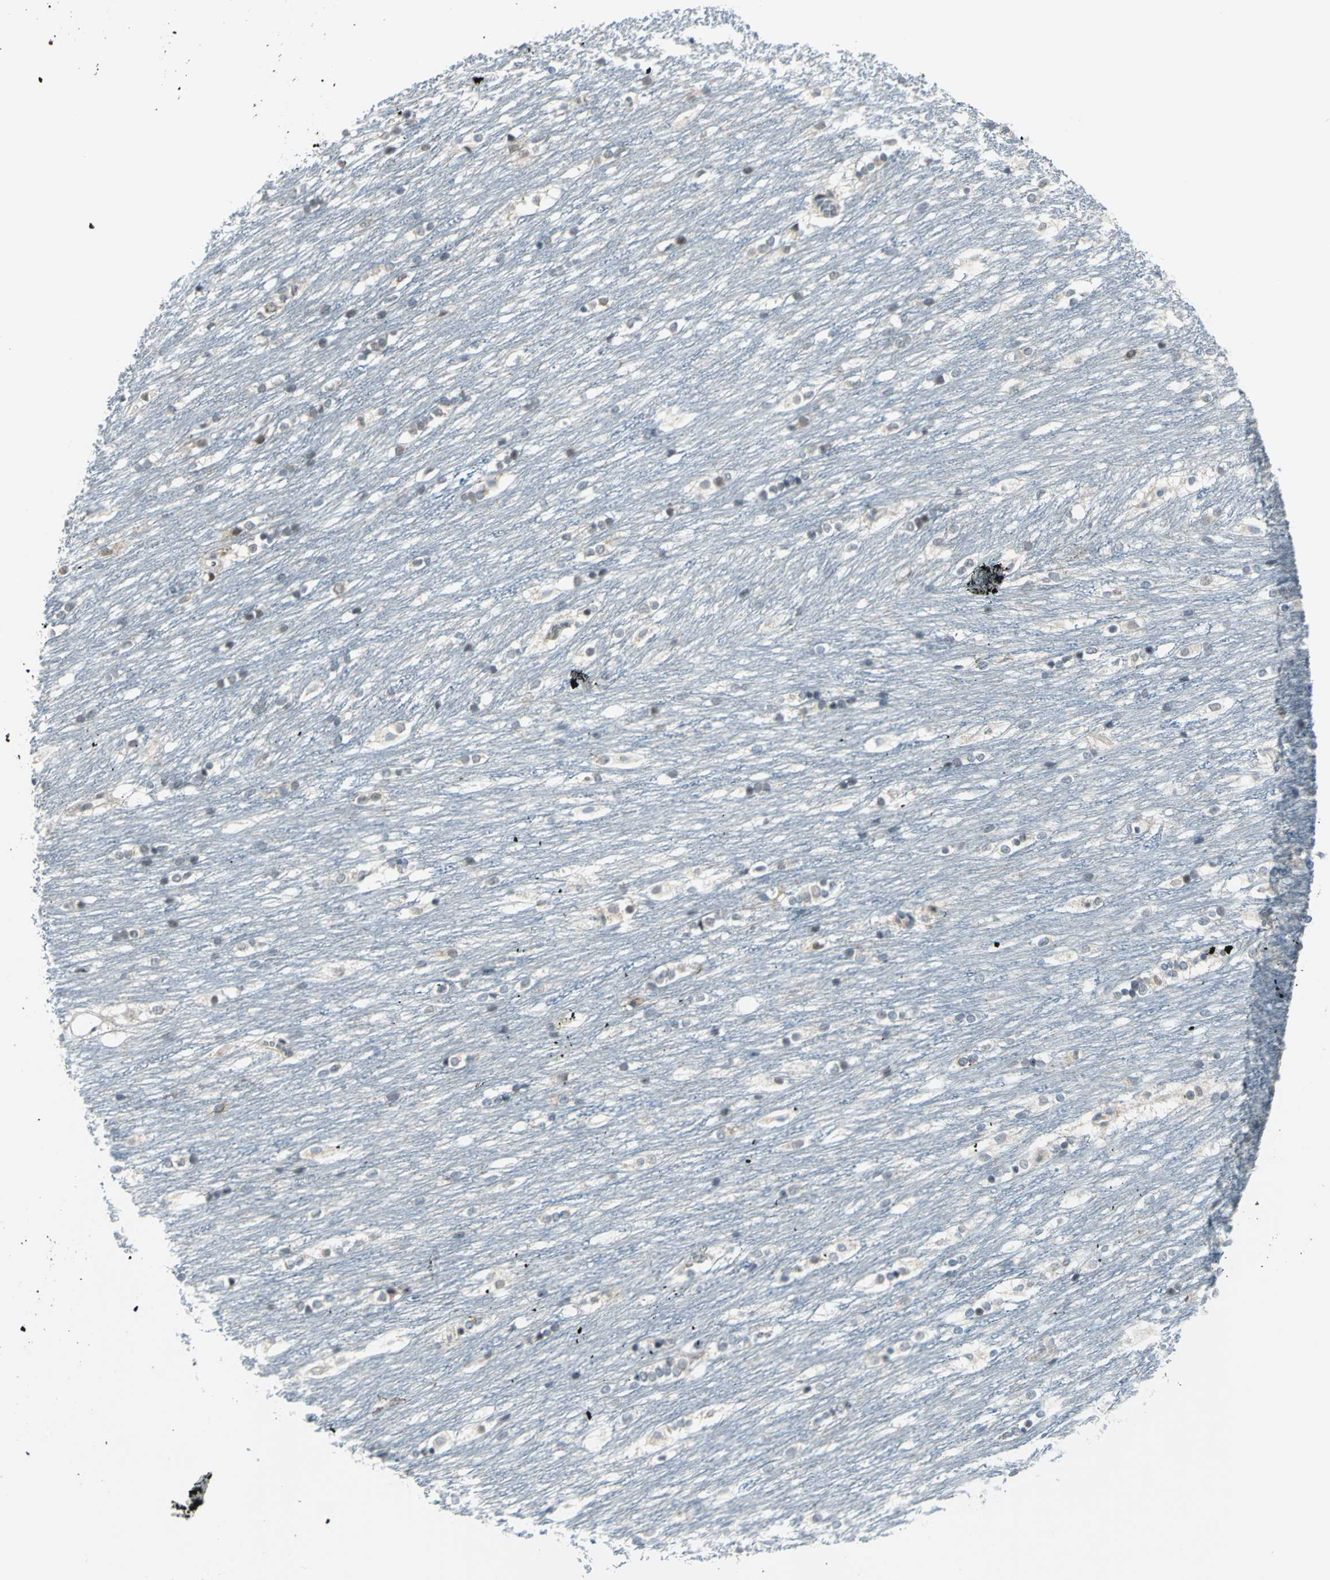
{"staining": {"intensity": "moderate", "quantity": "25%-75%", "location": "nuclear"}, "tissue": "caudate", "cell_type": "Glial cells", "image_type": "normal", "snomed": [{"axis": "morphology", "description": "Normal tissue, NOS"}, {"axis": "topography", "description": "Lateral ventricle wall"}], "caption": "The photomicrograph reveals a brown stain indicating the presence of a protein in the nuclear of glial cells in caudate.", "gene": "GLI3", "patient": {"sex": "female", "age": 19}}